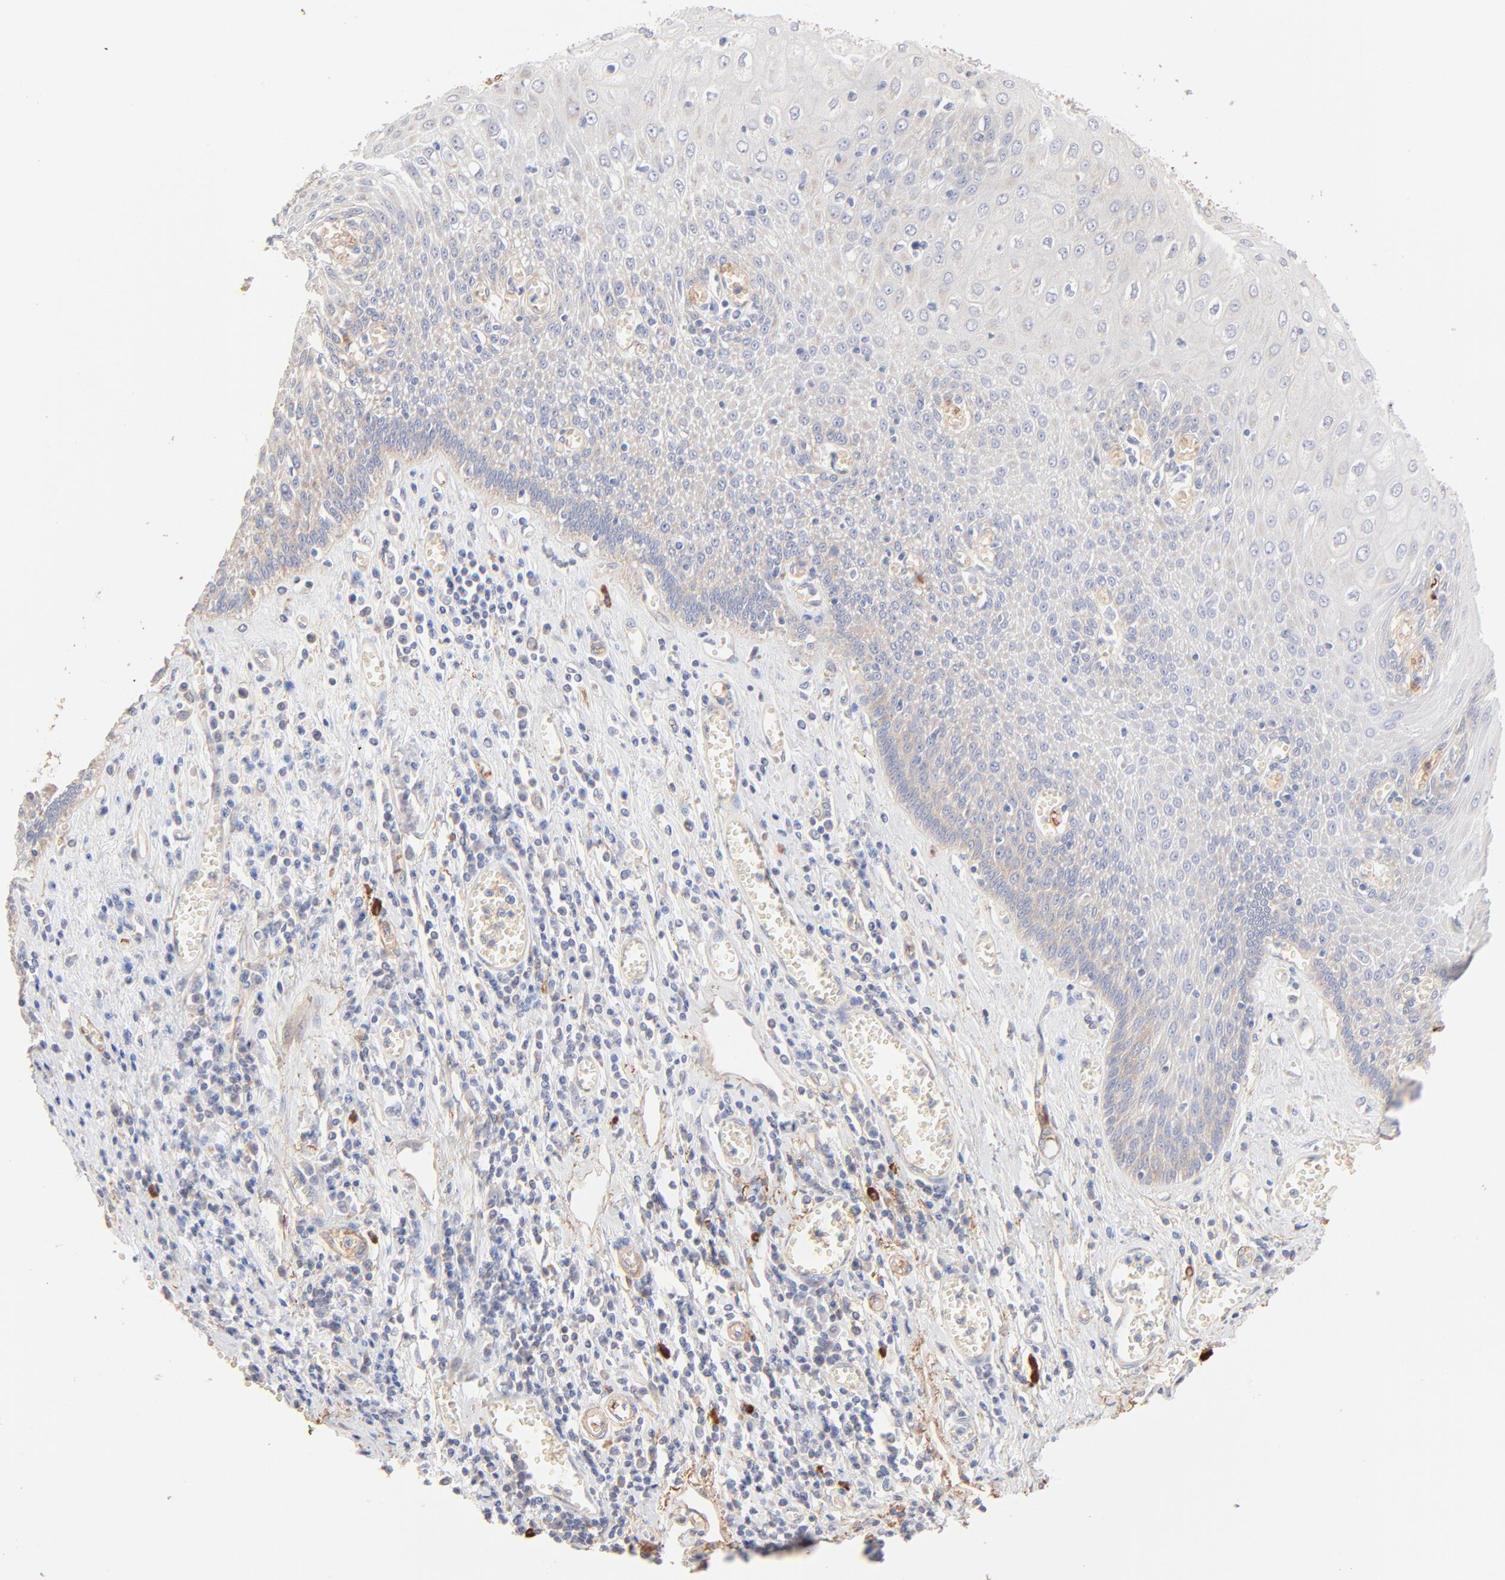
{"staining": {"intensity": "negative", "quantity": "none", "location": "none"}, "tissue": "esophagus", "cell_type": "Squamous epithelial cells", "image_type": "normal", "snomed": [{"axis": "morphology", "description": "Normal tissue, NOS"}, {"axis": "morphology", "description": "Squamous cell carcinoma, NOS"}, {"axis": "topography", "description": "Esophagus"}], "caption": "Squamous epithelial cells show no significant expression in unremarkable esophagus. (Brightfield microscopy of DAB (3,3'-diaminobenzidine) immunohistochemistry at high magnification).", "gene": "SPTB", "patient": {"sex": "male", "age": 65}}